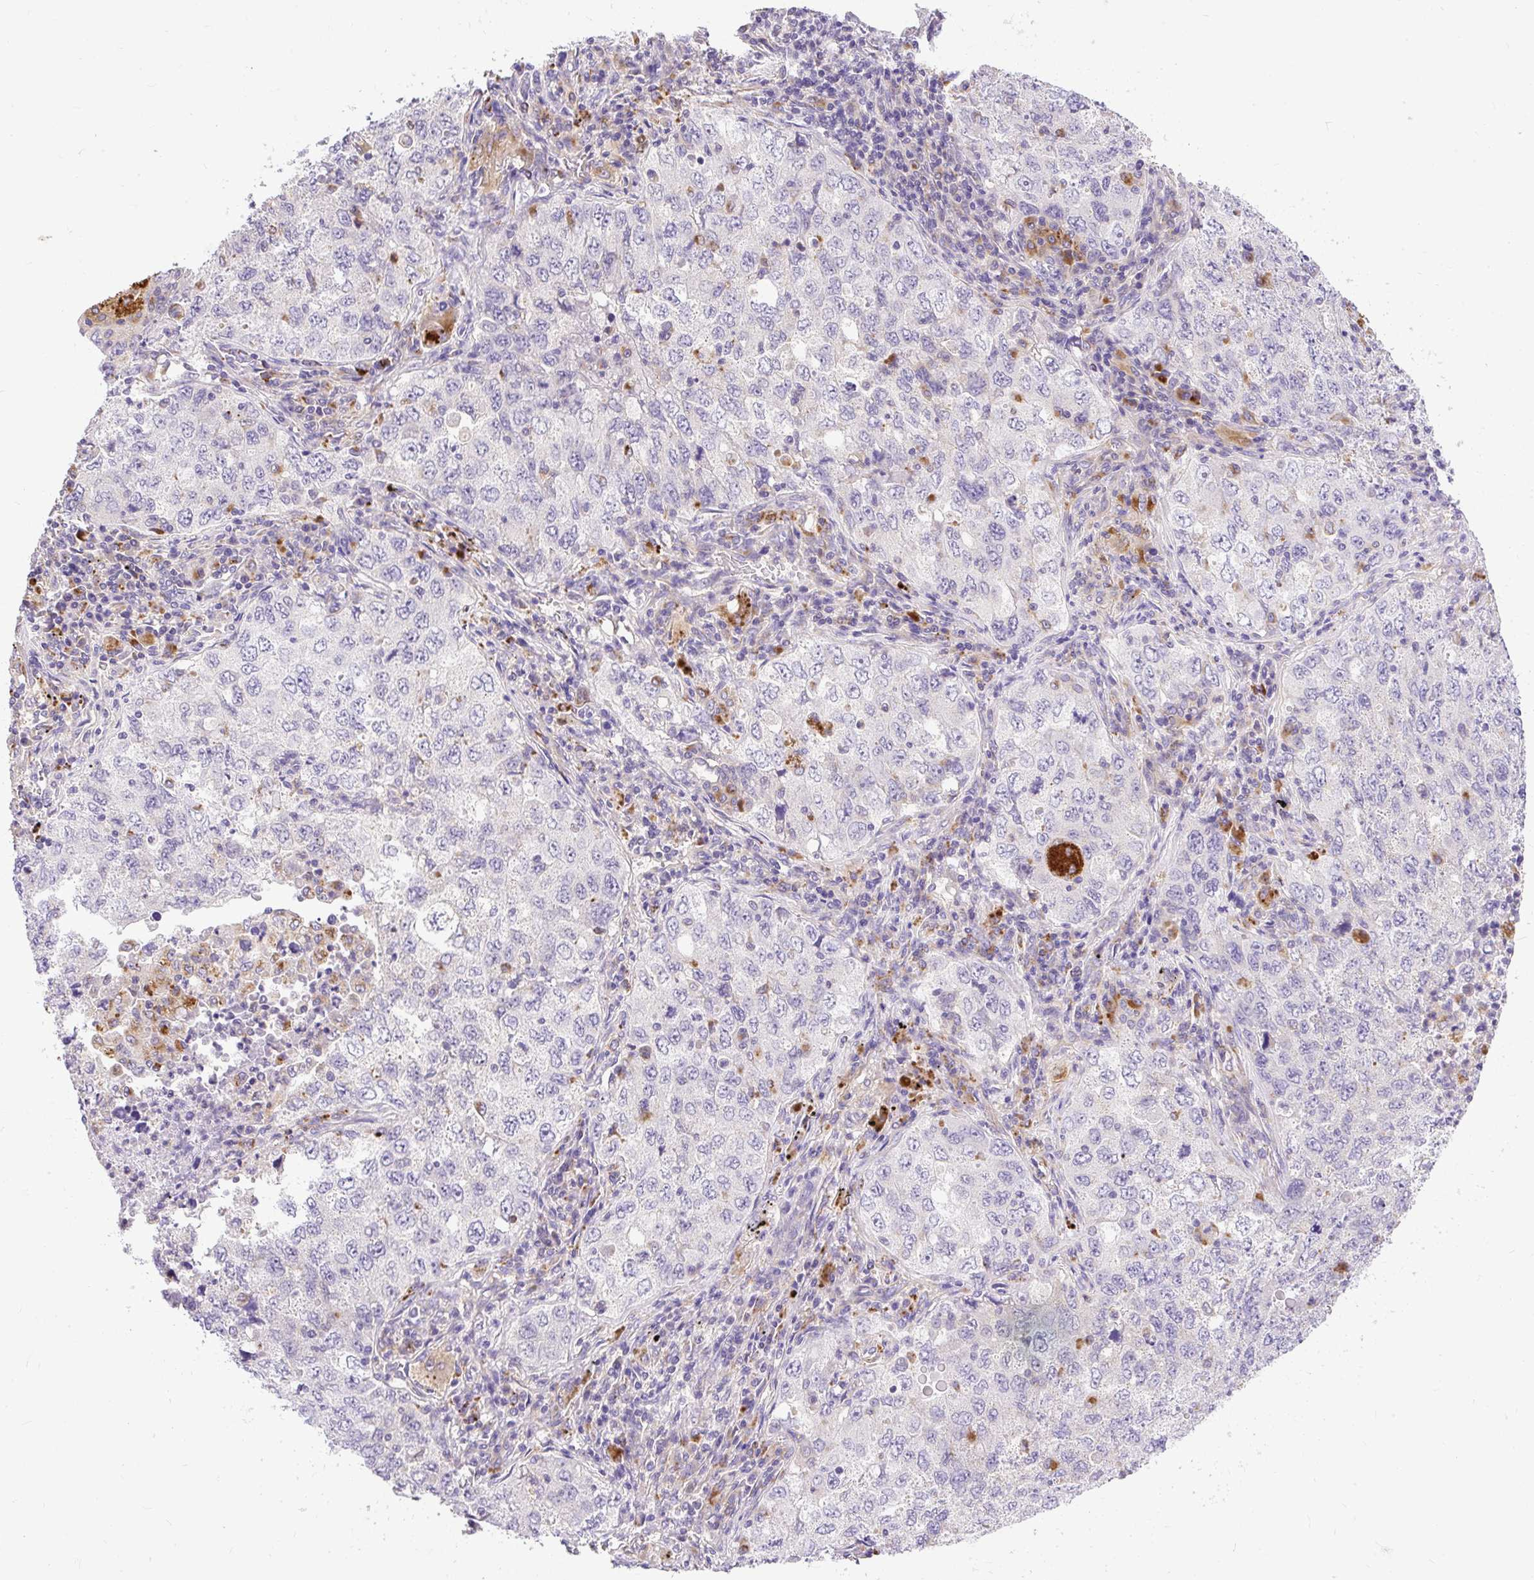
{"staining": {"intensity": "negative", "quantity": "none", "location": "none"}, "tissue": "lung cancer", "cell_type": "Tumor cells", "image_type": "cancer", "snomed": [{"axis": "morphology", "description": "Adenocarcinoma, NOS"}, {"axis": "topography", "description": "Lung"}], "caption": "Tumor cells are negative for protein expression in human lung cancer.", "gene": "HEXB", "patient": {"sex": "female", "age": 57}}